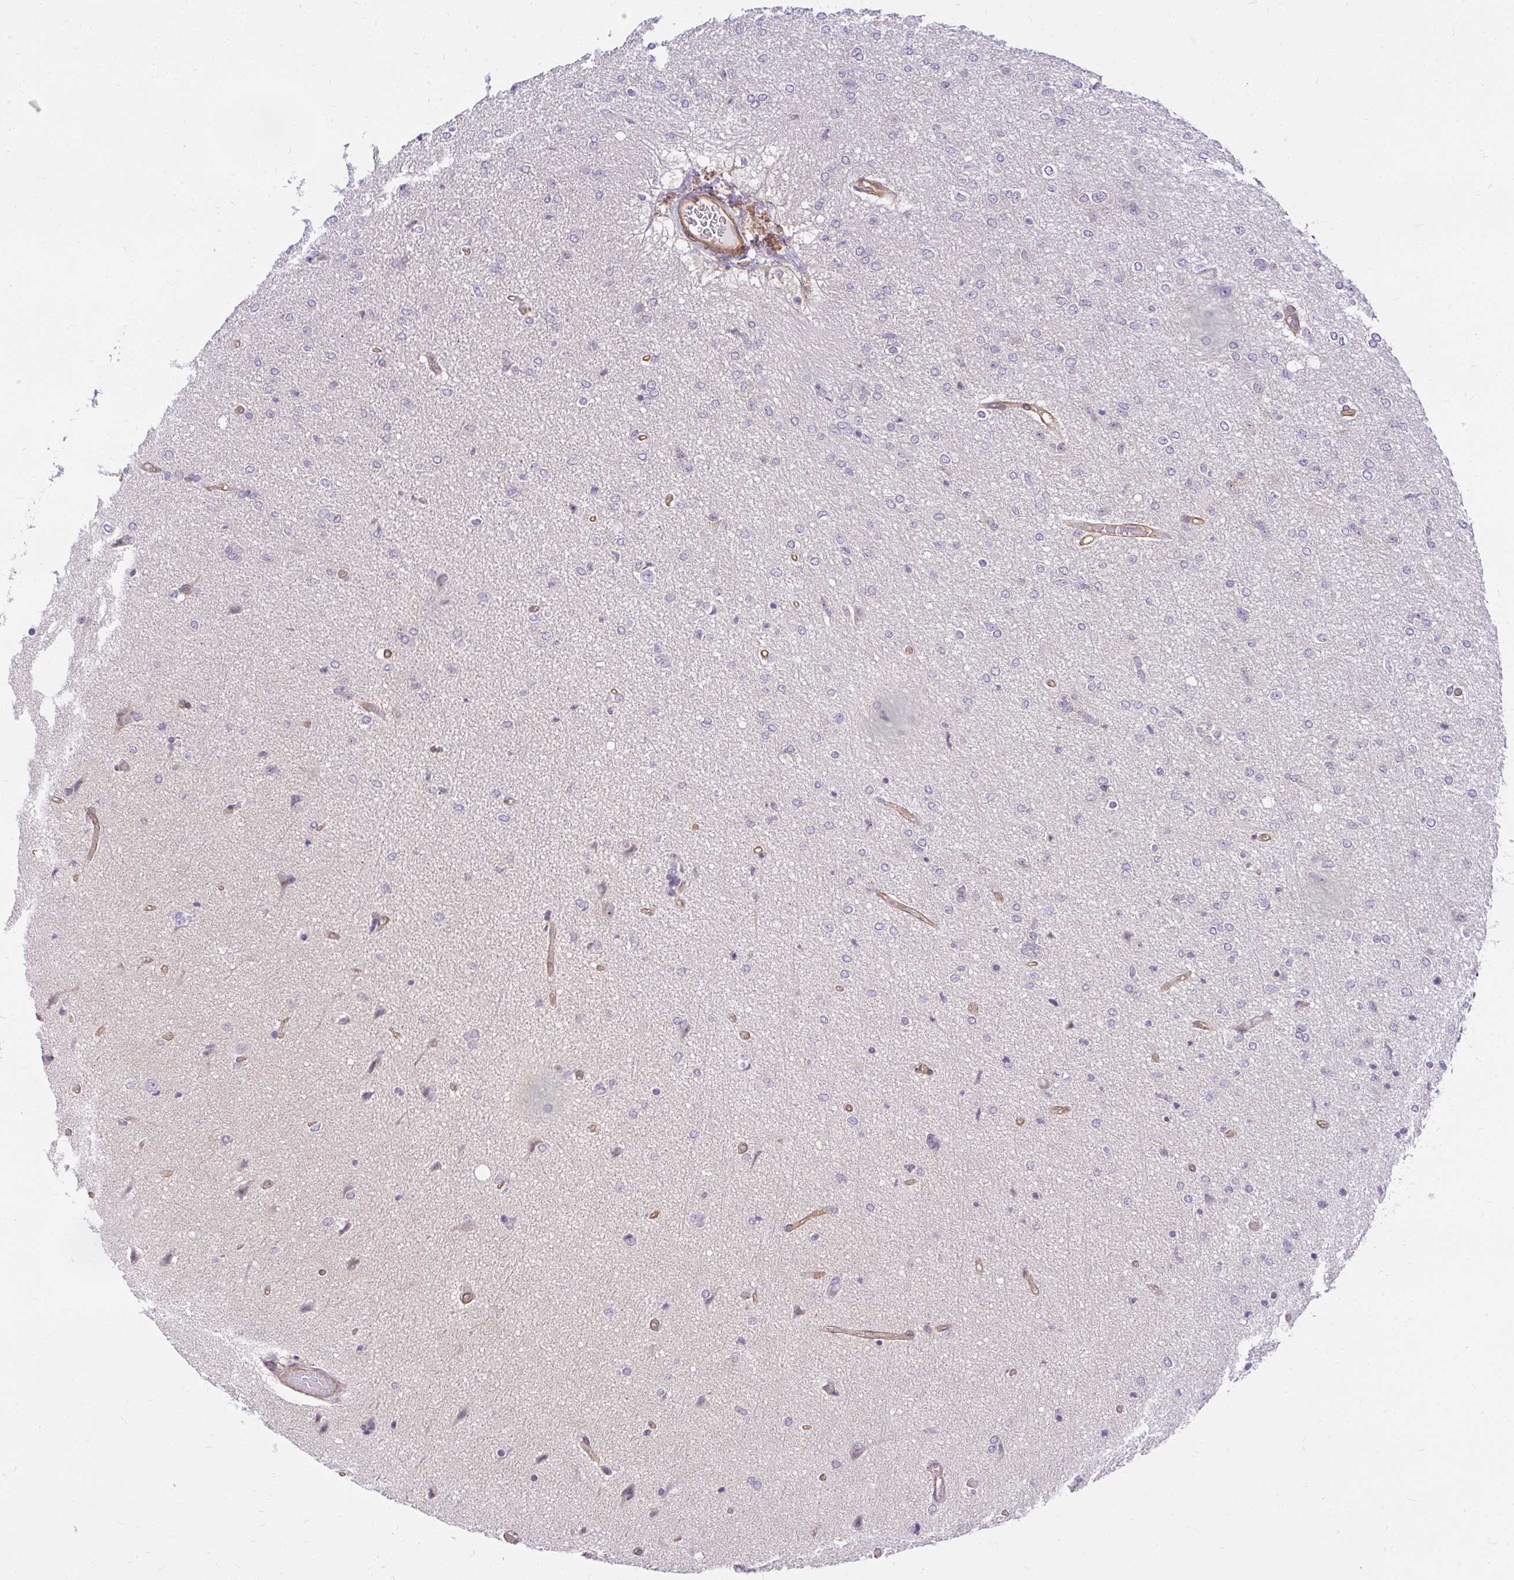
{"staining": {"intensity": "negative", "quantity": "none", "location": "none"}, "tissue": "glioma", "cell_type": "Tumor cells", "image_type": "cancer", "snomed": [{"axis": "morphology", "description": "Glioma, malignant, Low grade"}, {"axis": "topography", "description": "Brain"}], "caption": "Immunohistochemistry micrograph of human glioma stained for a protein (brown), which demonstrates no staining in tumor cells. (Immunohistochemistry (ihc), brightfield microscopy, high magnification).", "gene": "RSKR", "patient": {"sex": "male", "age": 26}}